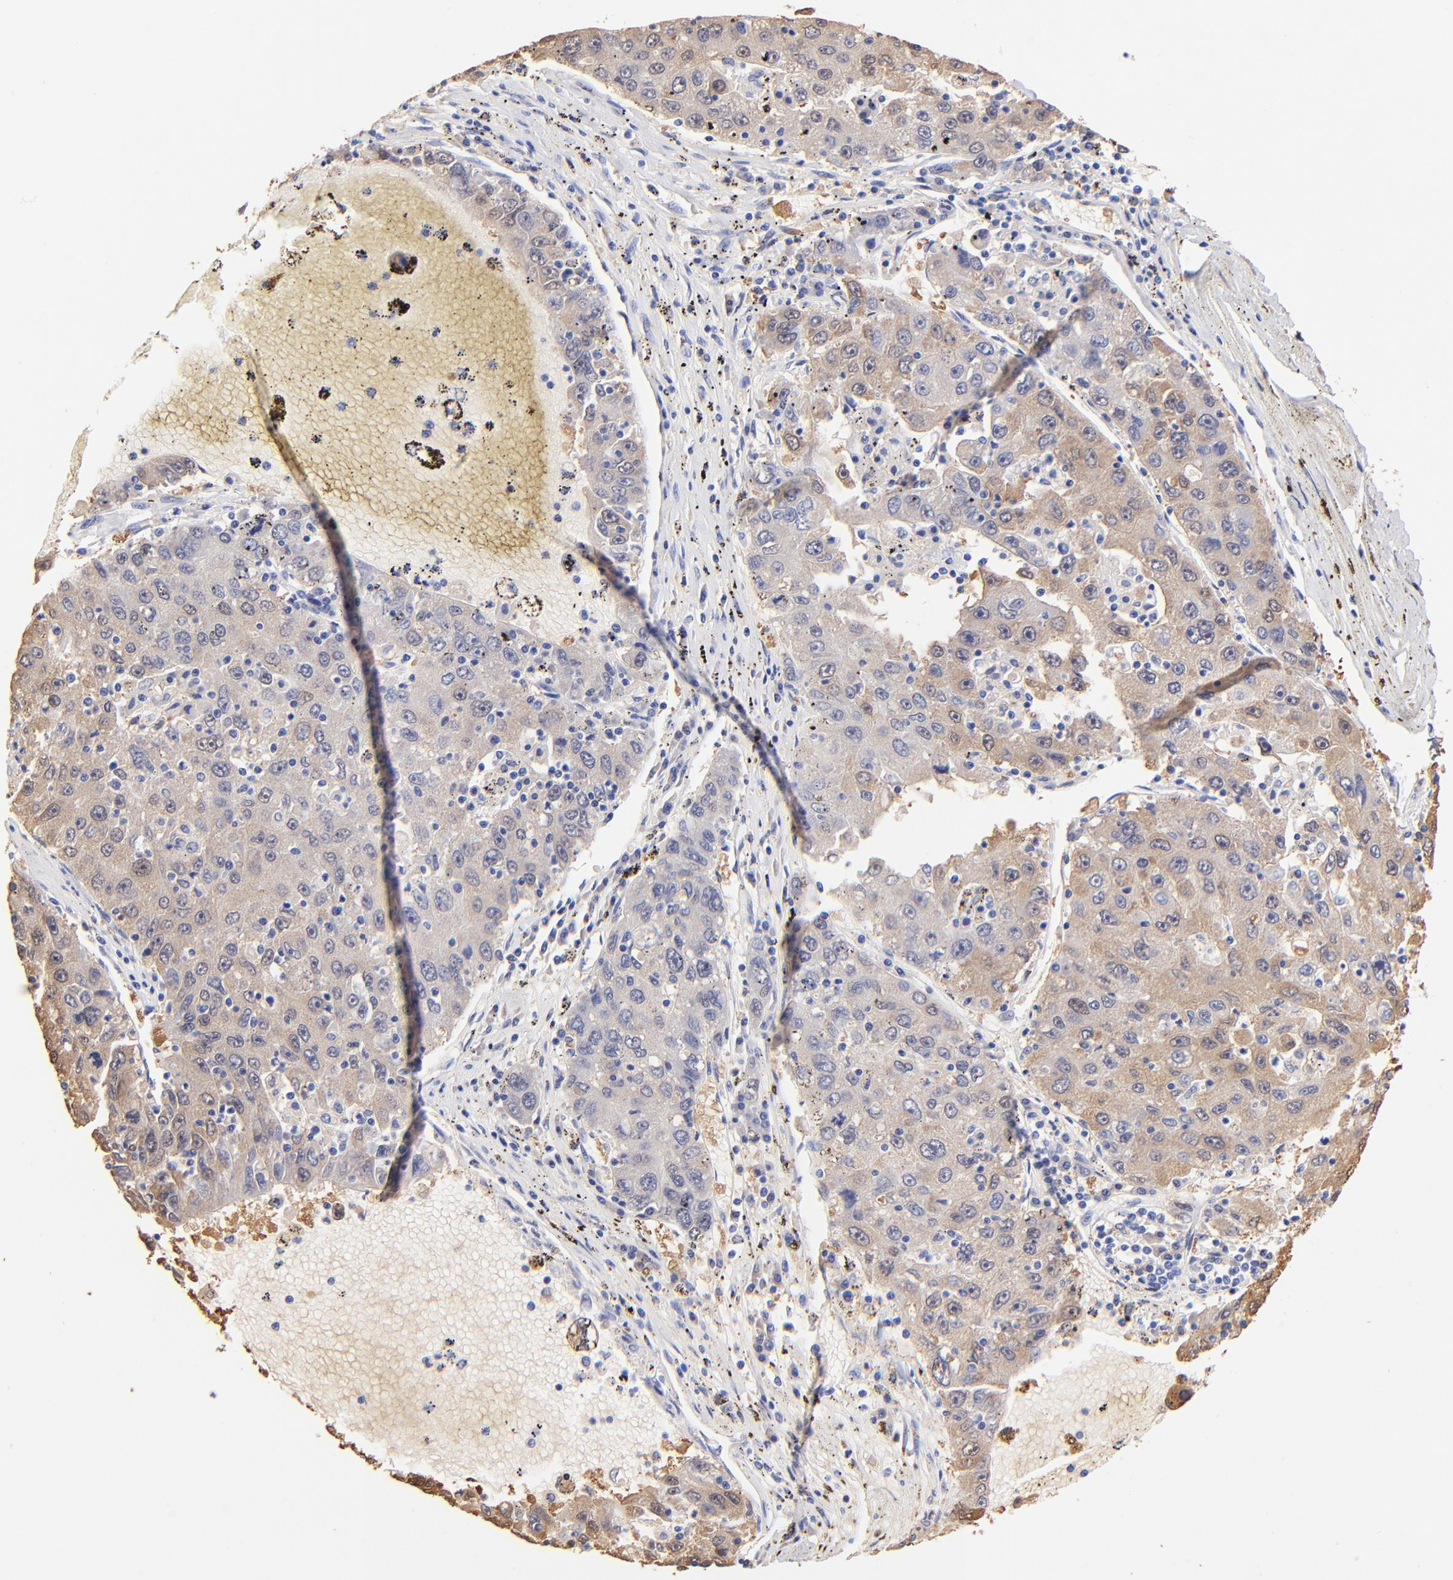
{"staining": {"intensity": "weak", "quantity": ">75%", "location": "cytoplasmic/membranous"}, "tissue": "liver cancer", "cell_type": "Tumor cells", "image_type": "cancer", "snomed": [{"axis": "morphology", "description": "Carcinoma, Hepatocellular, NOS"}, {"axis": "topography", "description": "Liver"}], "caption": "Immunohistochemistry histopathology image of human liver cancer (hepatocellular carcinoma) stained for a protein (brown), which reveals low levels of weak cytoplasmic/membranous staining in about >75% of tumor cells.", "gene": "ALDH1A1", "patient": {"sex": "male", "age": 49}}